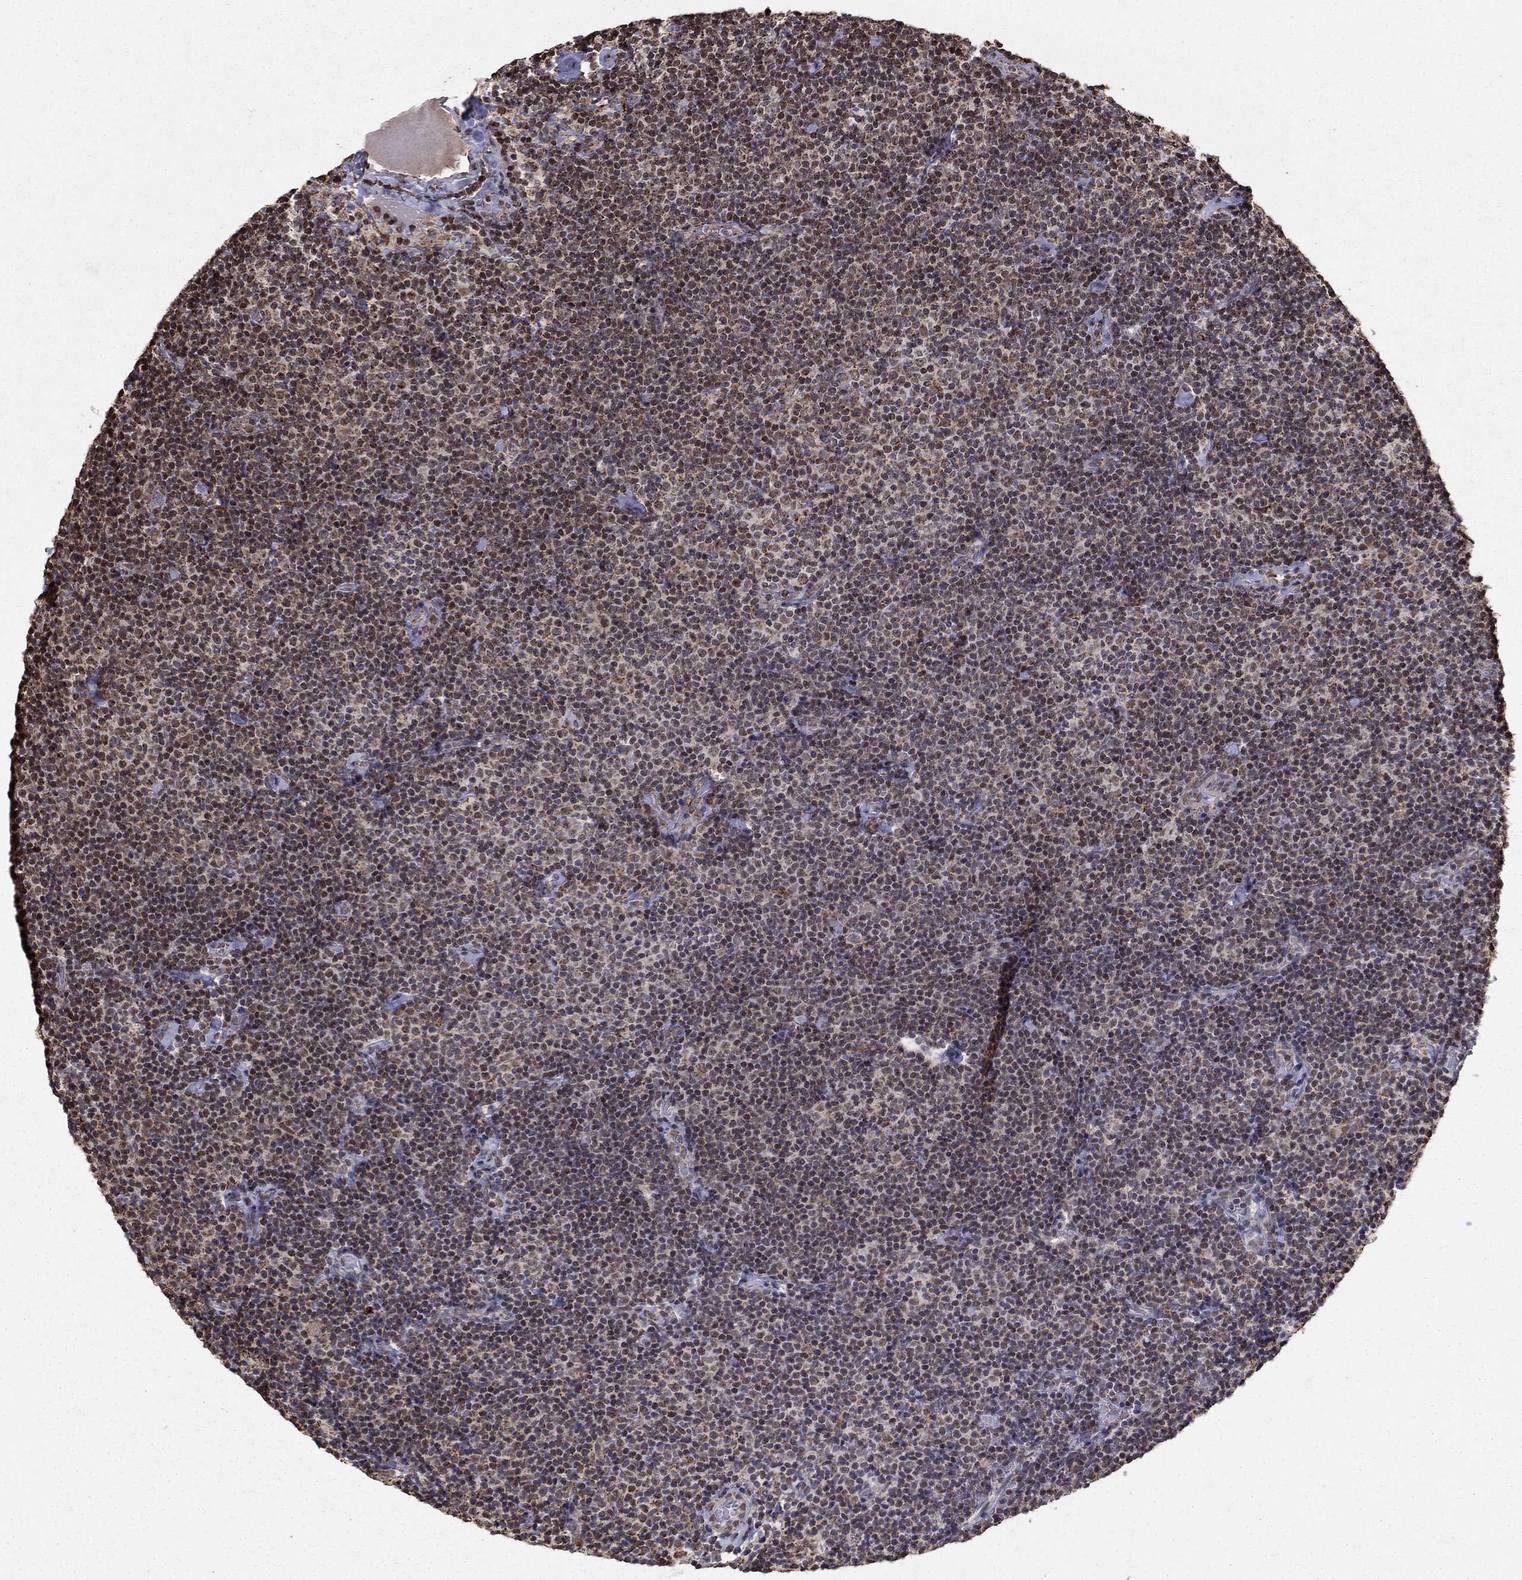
{"staining": {"intensity": "moderate", "quantity": "<25%", "location": "cytoplasmic/membranous,nuclear"}, "tissue": "lymphoma", "cell_type": "Tumor cells", "image_type": "cancer", "snomed": [{"axis": "morphology", "description": "Malignant lymphoma, non-Hodgkin's type, Low grade"}, {"axis": "topography", "description": "Lymph node"}], "caption": "A micrograph showing moderate cytoplasmic/membranous and nuclear positivity in approximately <25% of tumor cells in low-grade malignant lymphoma, non-Hodgkin's type, as visualized by brown immunohistochemical staining.", "gene": "ACOT13", "patient": {"sex": "male", "age": 81}}